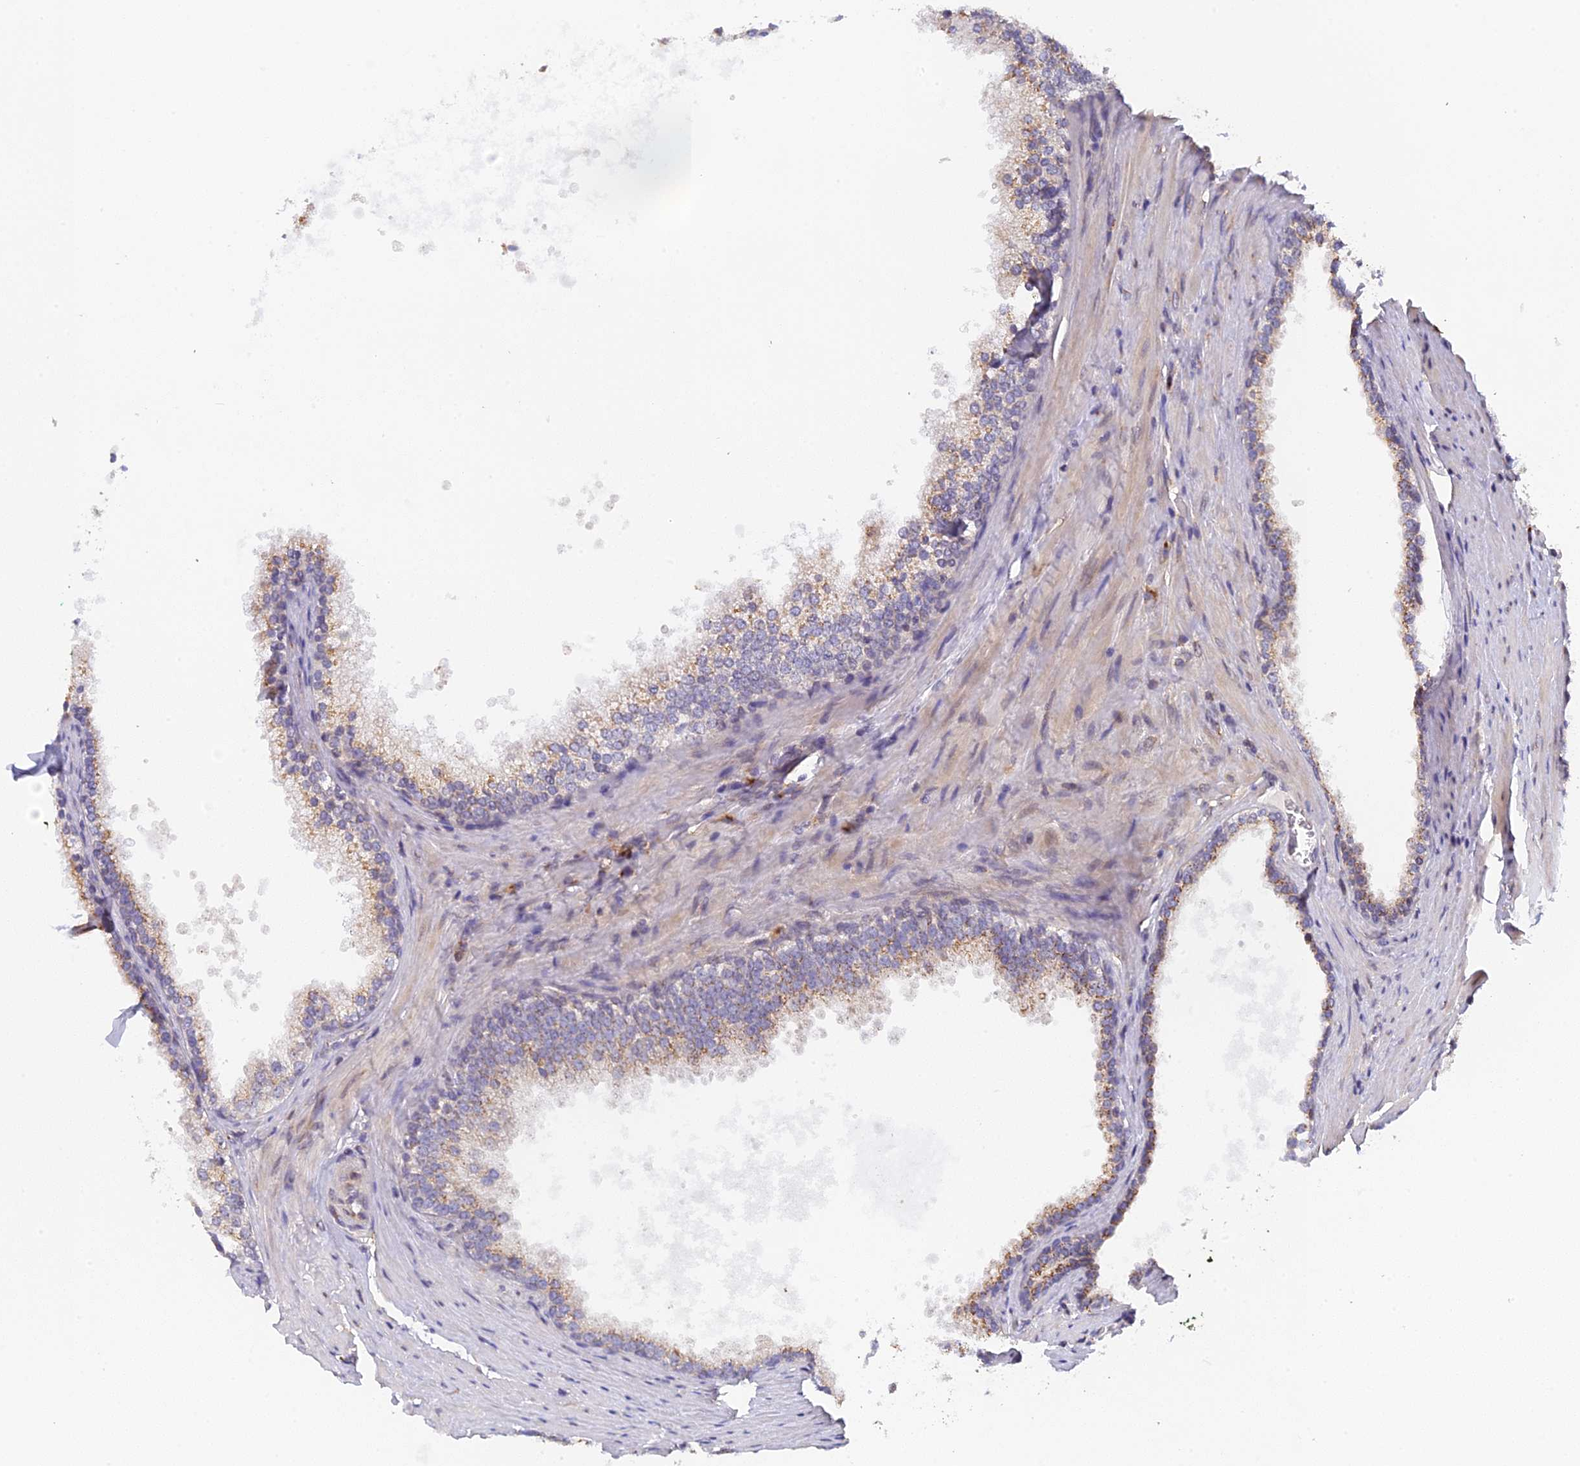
{"staining": {"intensity": "moderate", "quantity": "25%-75%", "location": "cytoplasmic/membranous"}, "tissue": "prostate", "cell_type": "Glandular cells", "image_type": "normal", "snomed": [{"axis": "morphology", "description": "Normal tissue, NOS"}, {"axis": "topography", "description": "Prostate"}], "caption": "Immunohistochemical staining of benign prostate demonstrates medium levels of moderate cytoplasmic/membranous positivity in about 25%-75% of glandular cells.", "gene": "SNX17", "patient": {"sex": "male", "age": 60}}